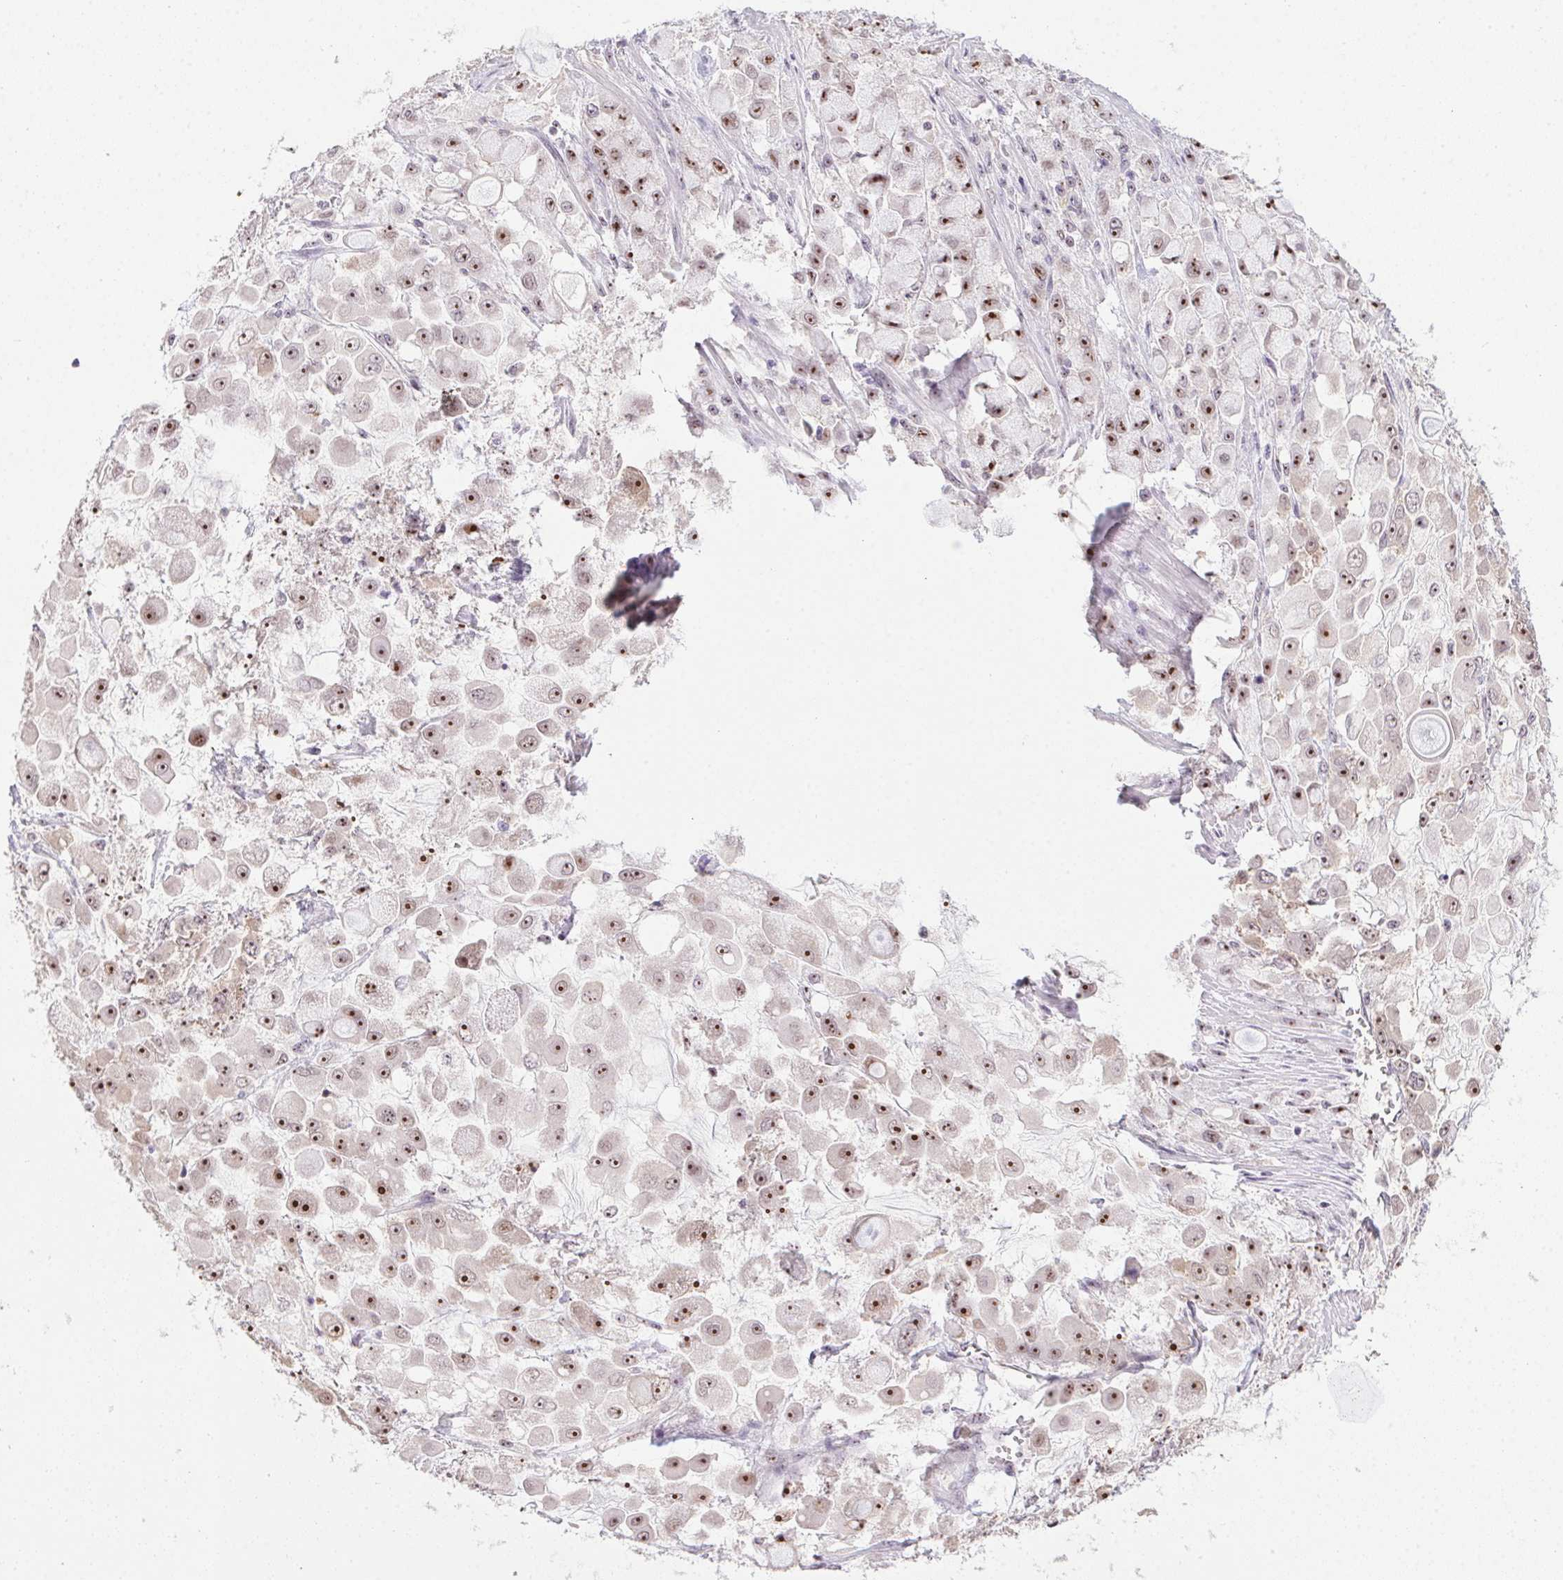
{"staining": {"intensity": "moderate", "quantity": ">75%", "location": "nuclear"}, "tissue": "stomach cancer", "cell_type": "Tumor cells", "image_type": "cancer", "snomed": [{"axis": "morphology", "description": "Adenocarcinoma, NOS"}, {"axis": "topography", "description": "Stomach"}], "caption": "Tumor cells display medium levels of moderate nuclear staining in about >75% of cells in human stomach adenocarcinoma. (DAB (3,3'-diaminobenzidine) = brown stain, brightfield microscopy at high magnification).", "gene": "BATF2", "patient": {"sex": "female", "age": 76}}